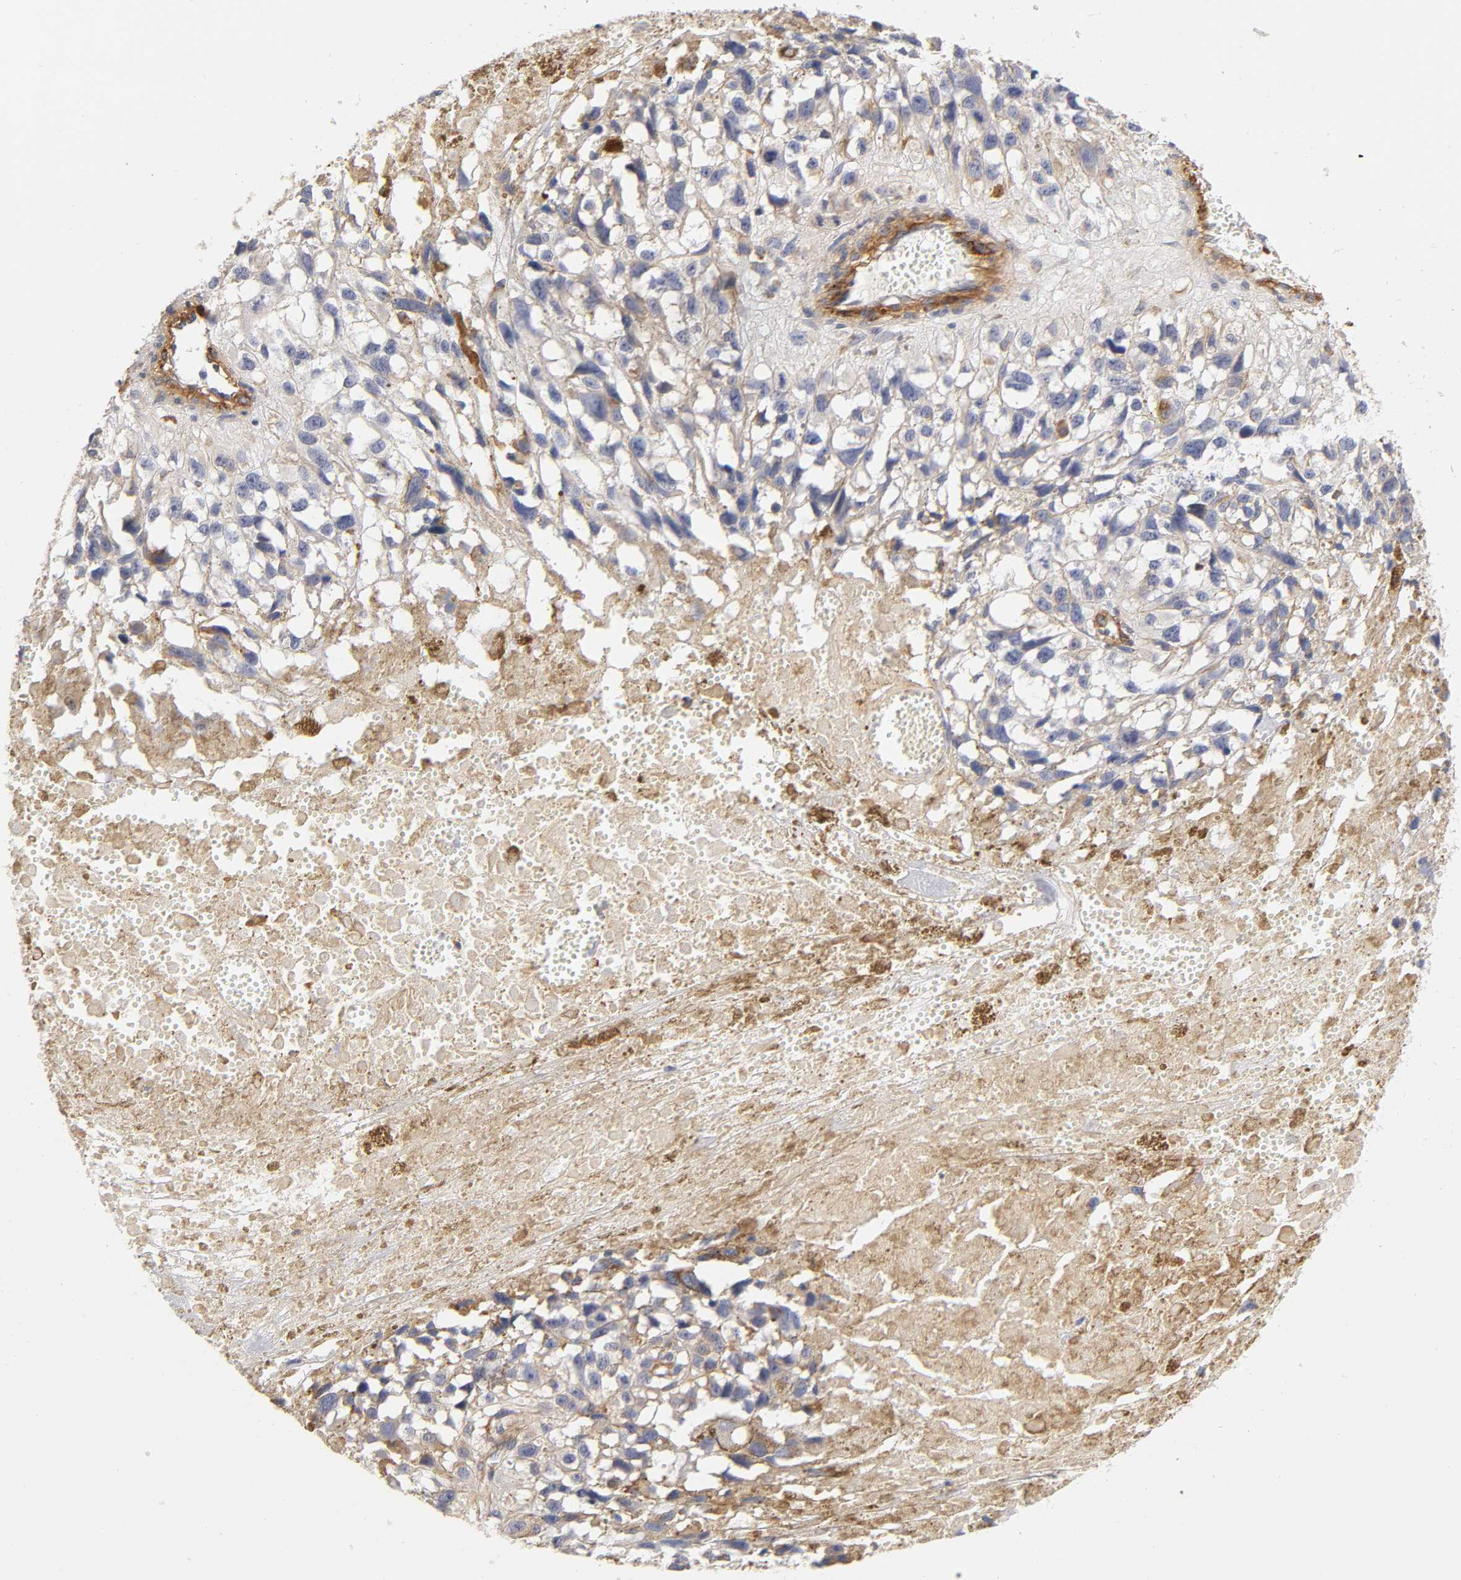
{"staining": {"intensity": "weak", "quantity": ">75%", "location": "cytoplasmic/membranous"}, "tissue": "melanoma", "cell_type": "Tumor cells", "image_type": "cancer", "snomed": [{"axis": "morphology", "description": "Malignant melanoma, Metastatic site"}, {"axis": "topography", "description": "Lymph node"}], "caption": "Protein staining of melanoma tissue exhibits weak cytoplasmic/membranous staining in about >75% of tumor cells. (brown staining indicates protein expression, while blue staining denotes nuclei).", "gene": "LAMB1", "patient": {"sex": "male", "age": 59}}